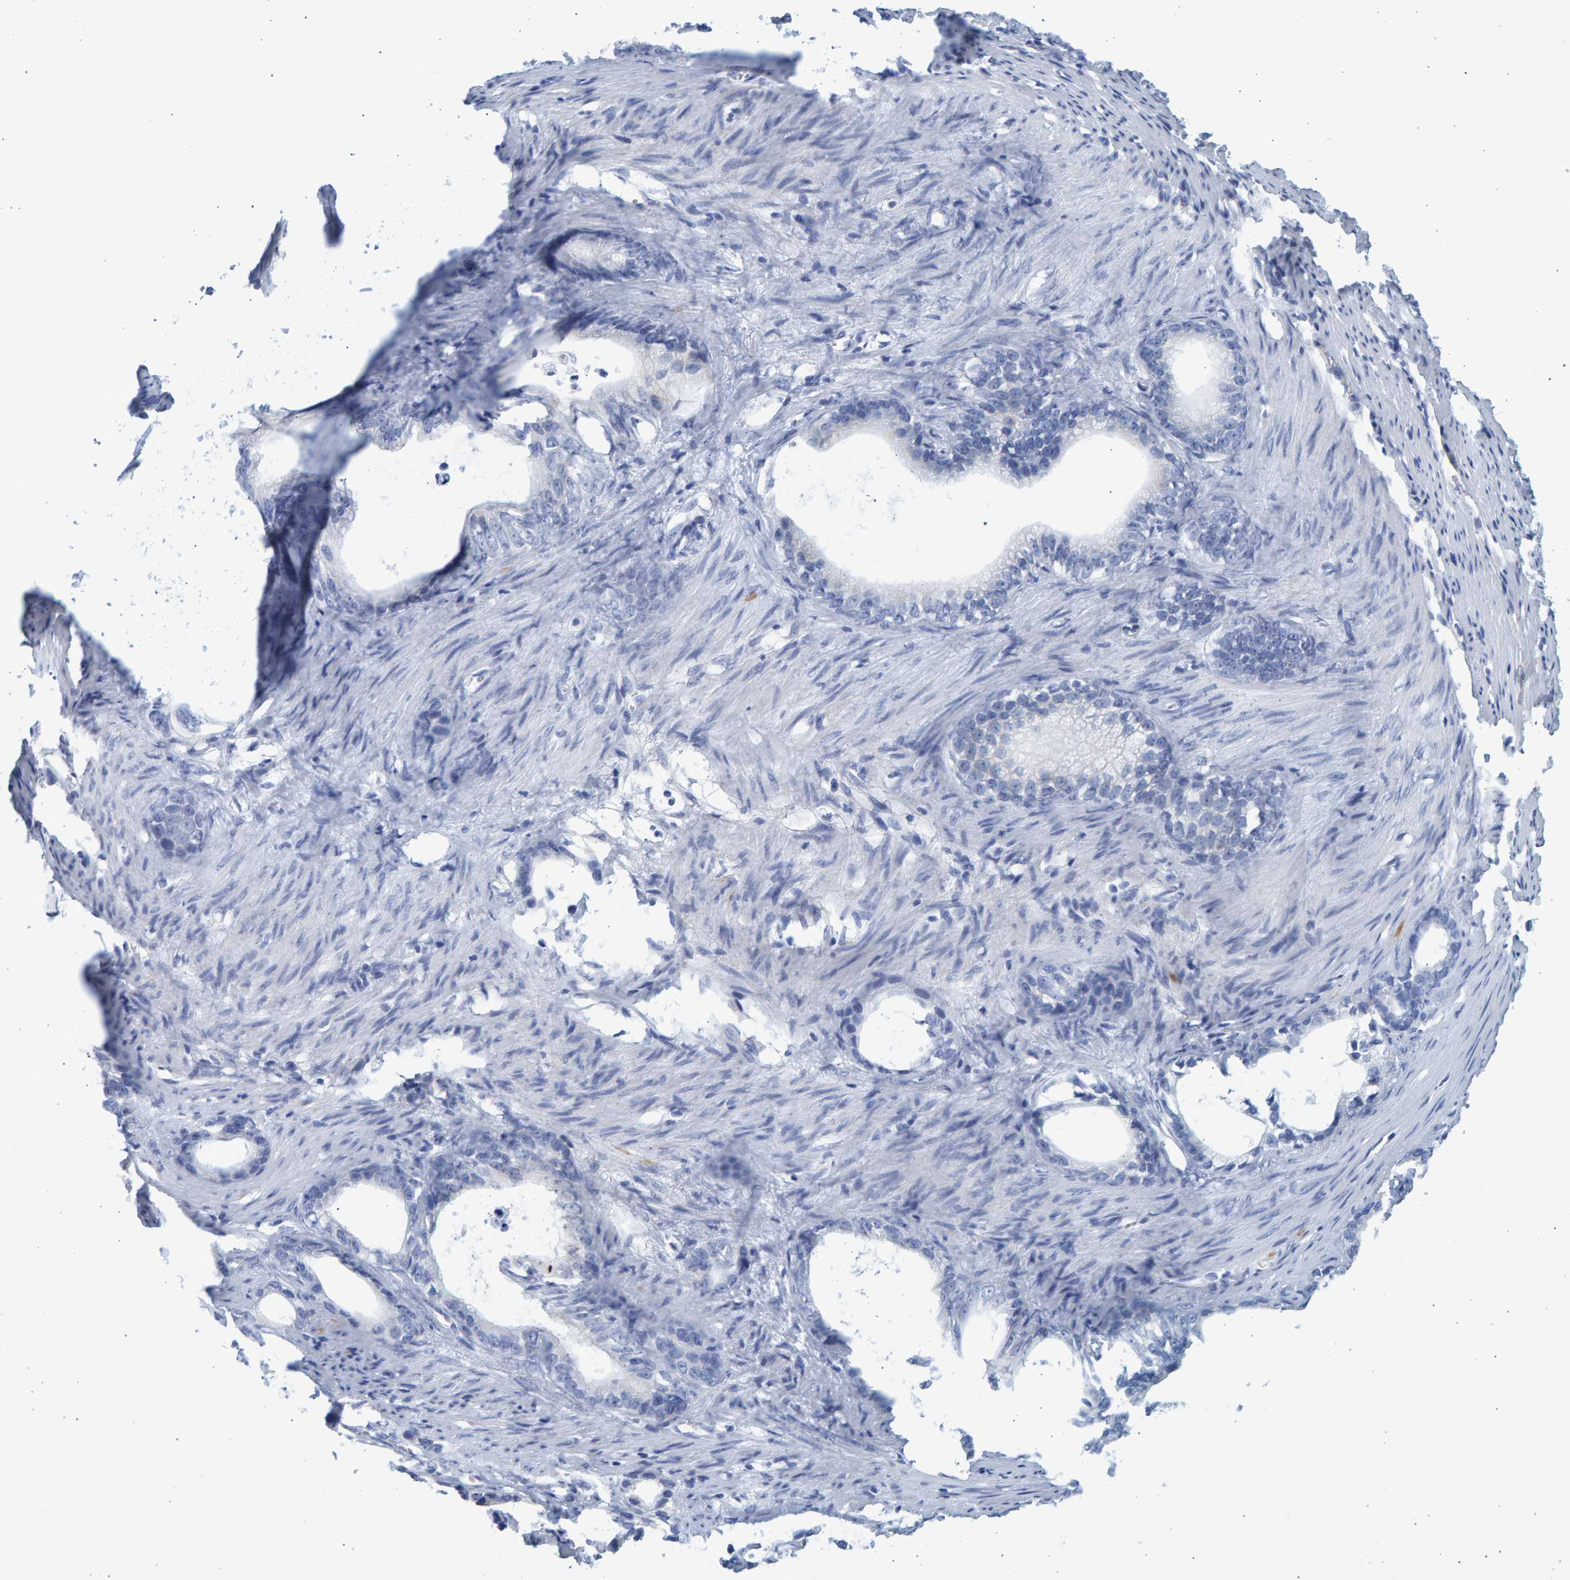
{"staining": {"intensity": "negative", "quantity": "none", "location": "none"}, "tissue": "stomach cancer", "cell_type": "Tumor cells", "image_type": "cancer", "snomed": [{"axis": "morphology", "description": "Adenocarcinoma, NOS"}, {"axis": "topography", "description": "Stomach"}], "caption": "This is a image of immunohistochemistry (IHC) staining of adenocarcinoma (stomach), which shows no positivity in tumor cells.", "gene": "SLC34A3", "patient": {"sex": "female", "age": 75}}